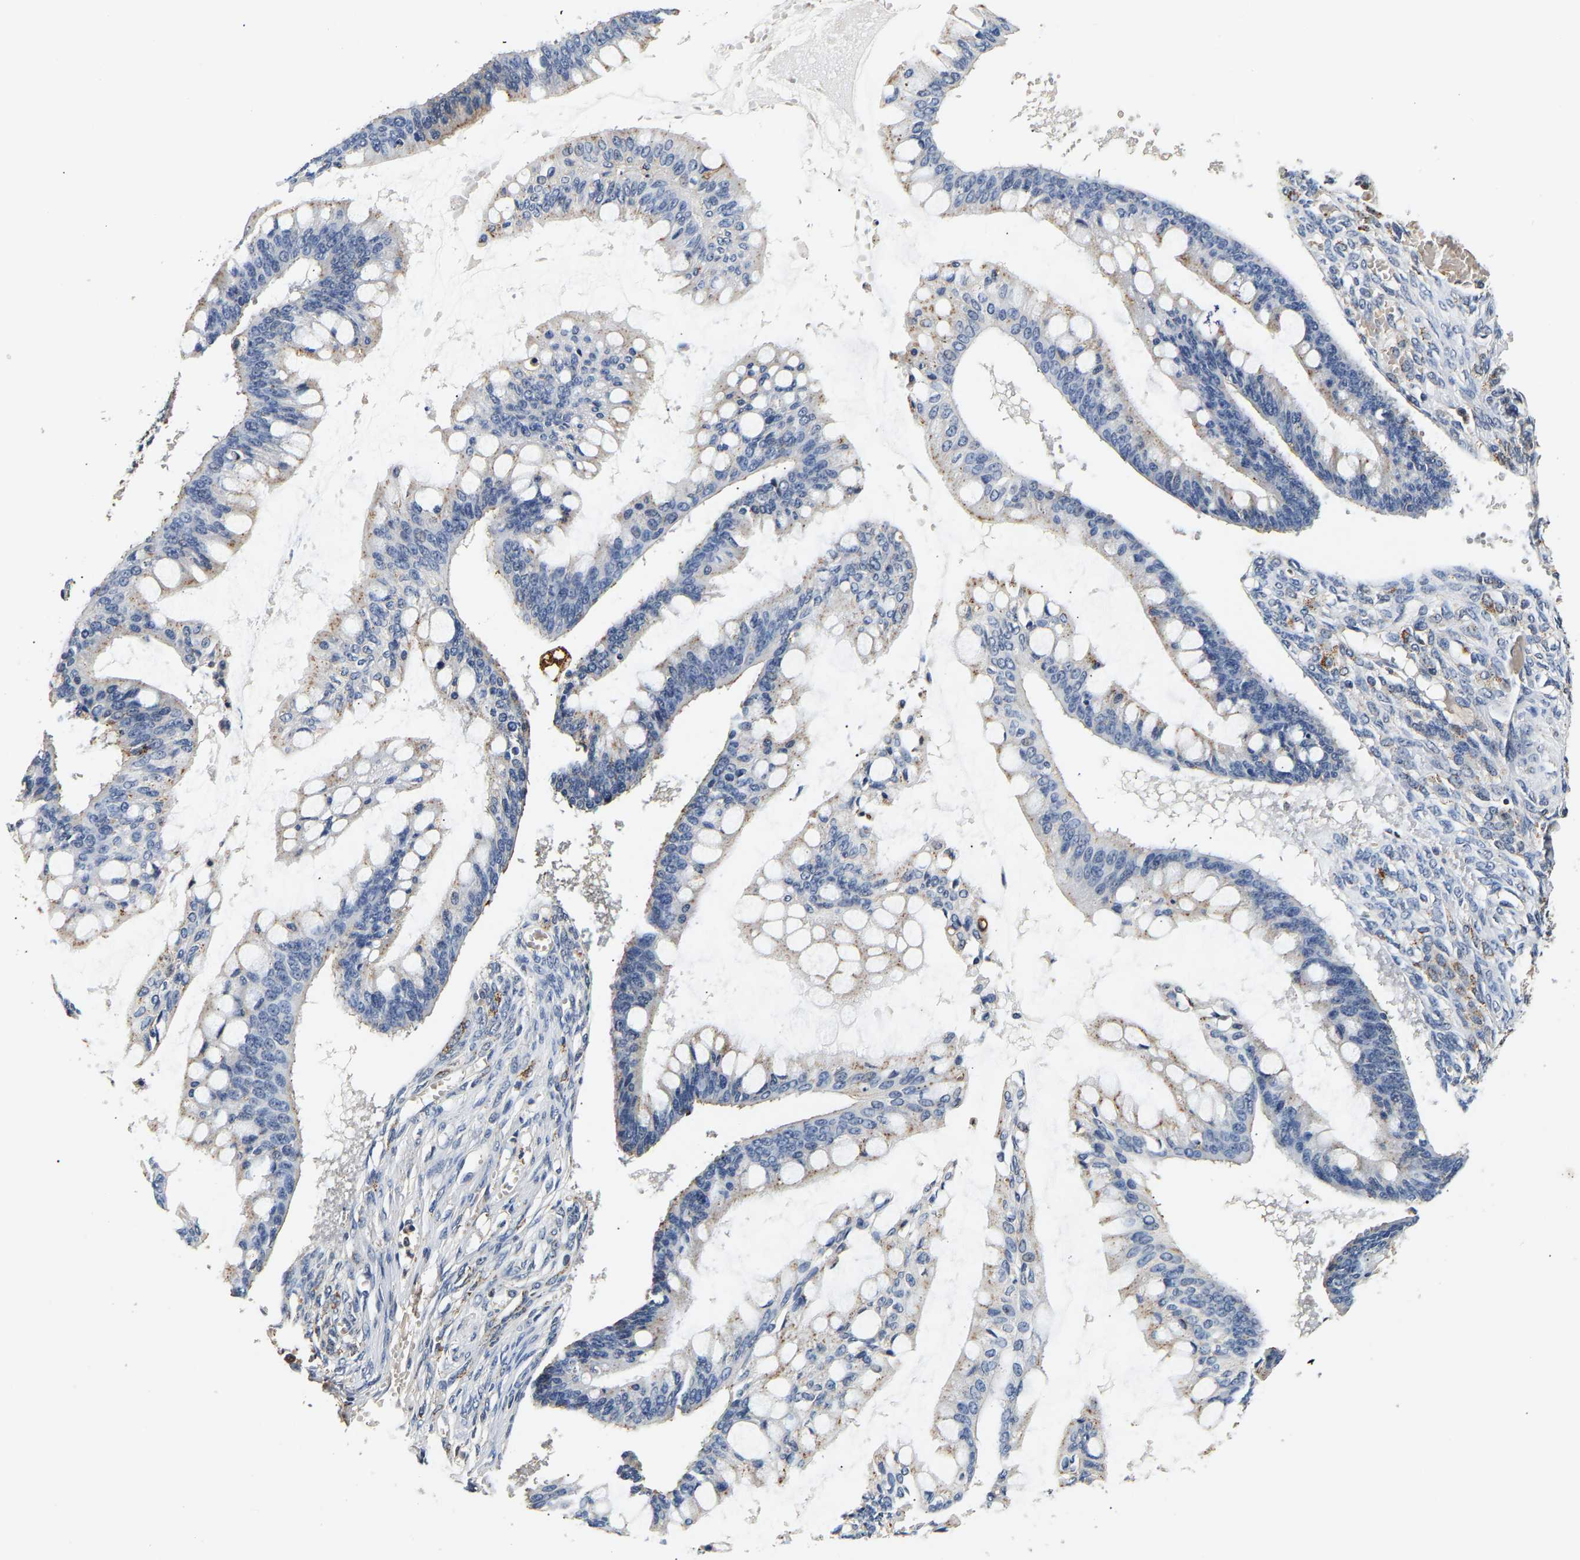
{"staining": {"intensity": "weak", "quantity": "<25%", "location": "cytoplasmic/membranous"}, "tissue": "ovarian cancer", "cell_type": "Tumor cells", "image_type": "cancer", "snomed": [{"axis": "morphology", "description": "Cystadenocarcinoma, mucinous, NOS"}, {"axis": "topography", "description": "Ovary"}], "caption": "Protein analysis of ovarian mucinous cystadenocarcinoma demonstrates no significant expression in tumor cells.", "gene": "SMU1", "patient": {"sex": "female", "age": 73}}